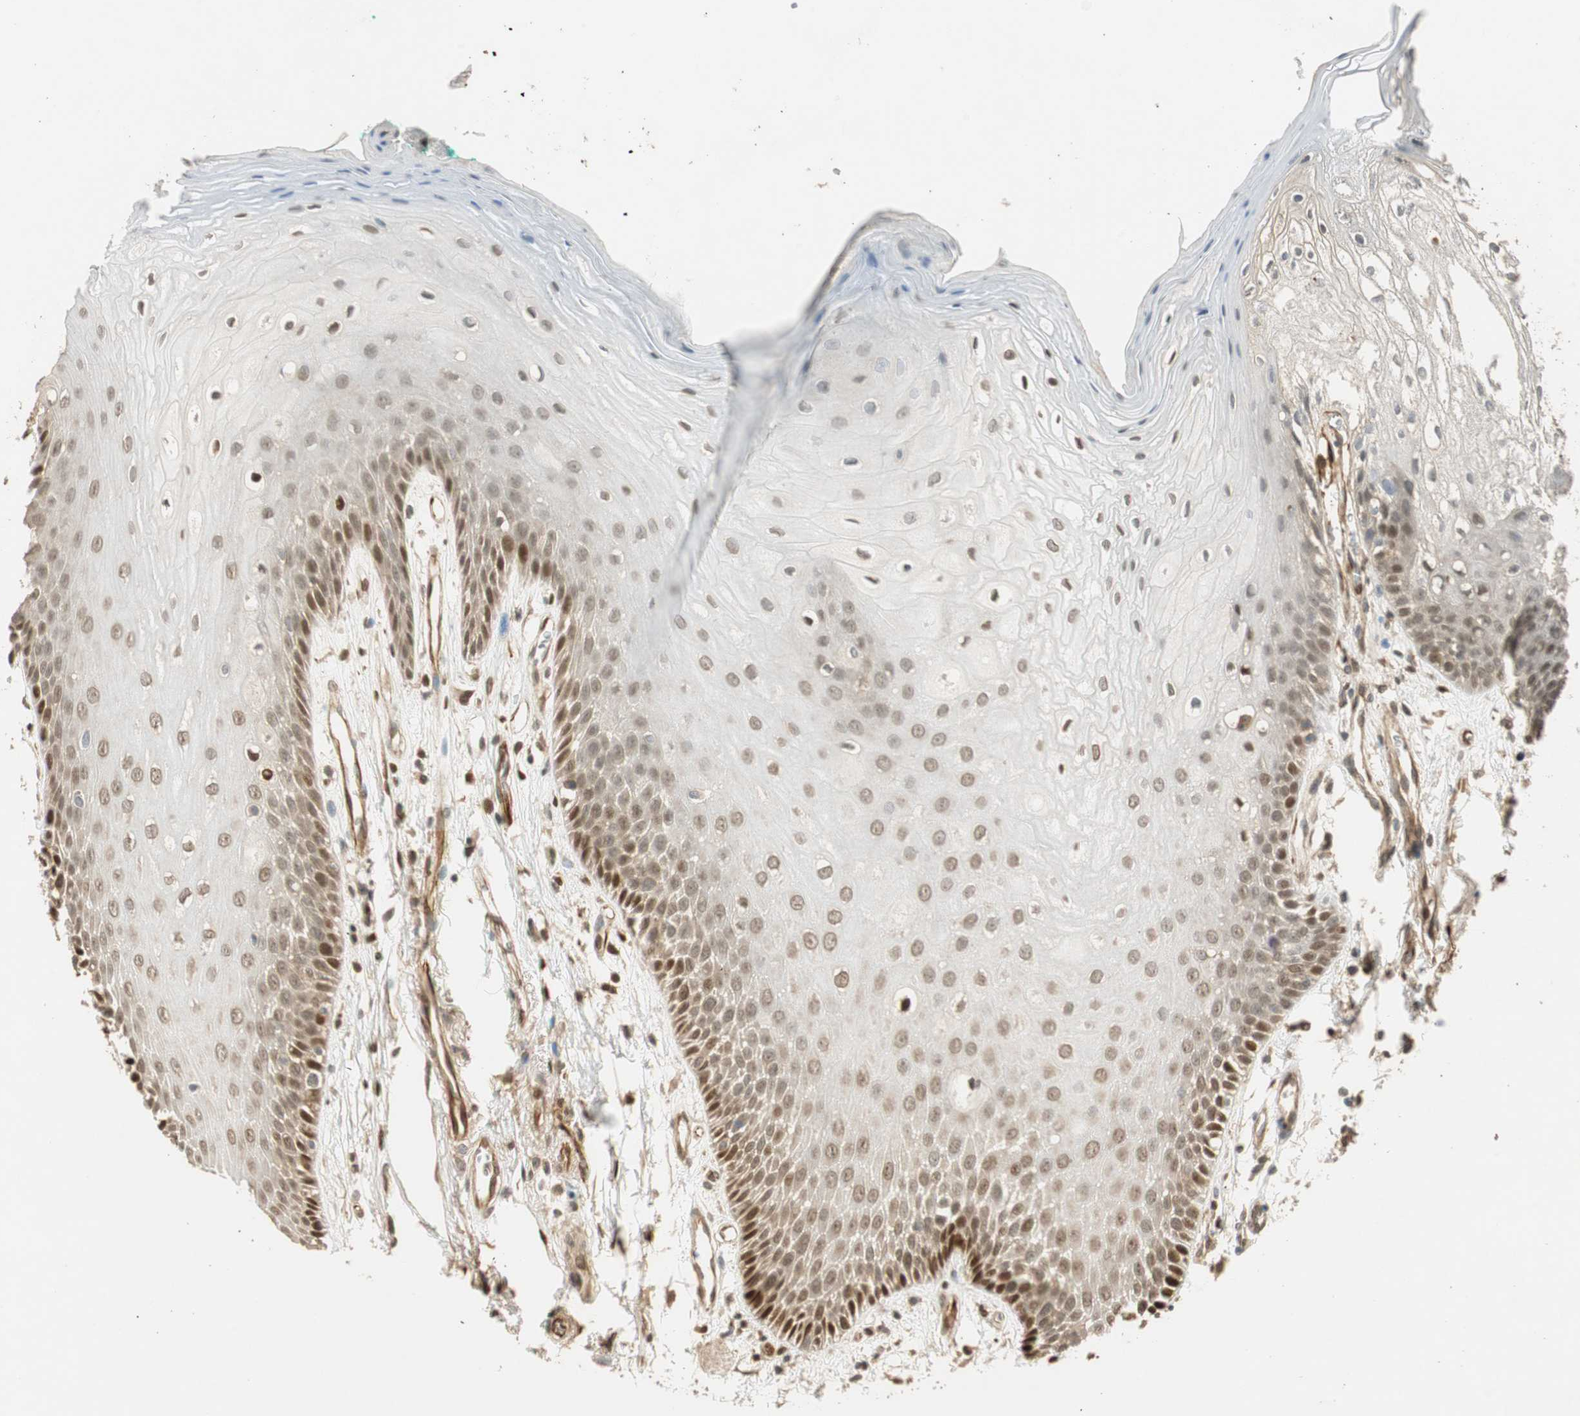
{"staining": {"intensity": "moderate", "quantity": "<25%", "location": "nuclear"}, "tissue": "oral mucosa", "cell_type": "Squamous epithelial cells", "image_type": "normal", "snomed": [{"axis": "morphology", "description": "Normal tissue, NOS"}, {"axis": "morphology", "description": "Squamous cell carcinoma, NOS"}, {"axis": "topography", "description": "Skeletal muscle"}, {"axis": "topography", "description": "Oral tissue"}, {"axis": "topography", "description": "Head-Neck"}], "caption": "Immunohistochemical staining of unremarkable human oral mucosa reveals <25% levels of moderate nuclear protein expression in about <25% of squamous epithelial cells.", "gene": "NES", "patient": {"sex": "female", "age": 84}}